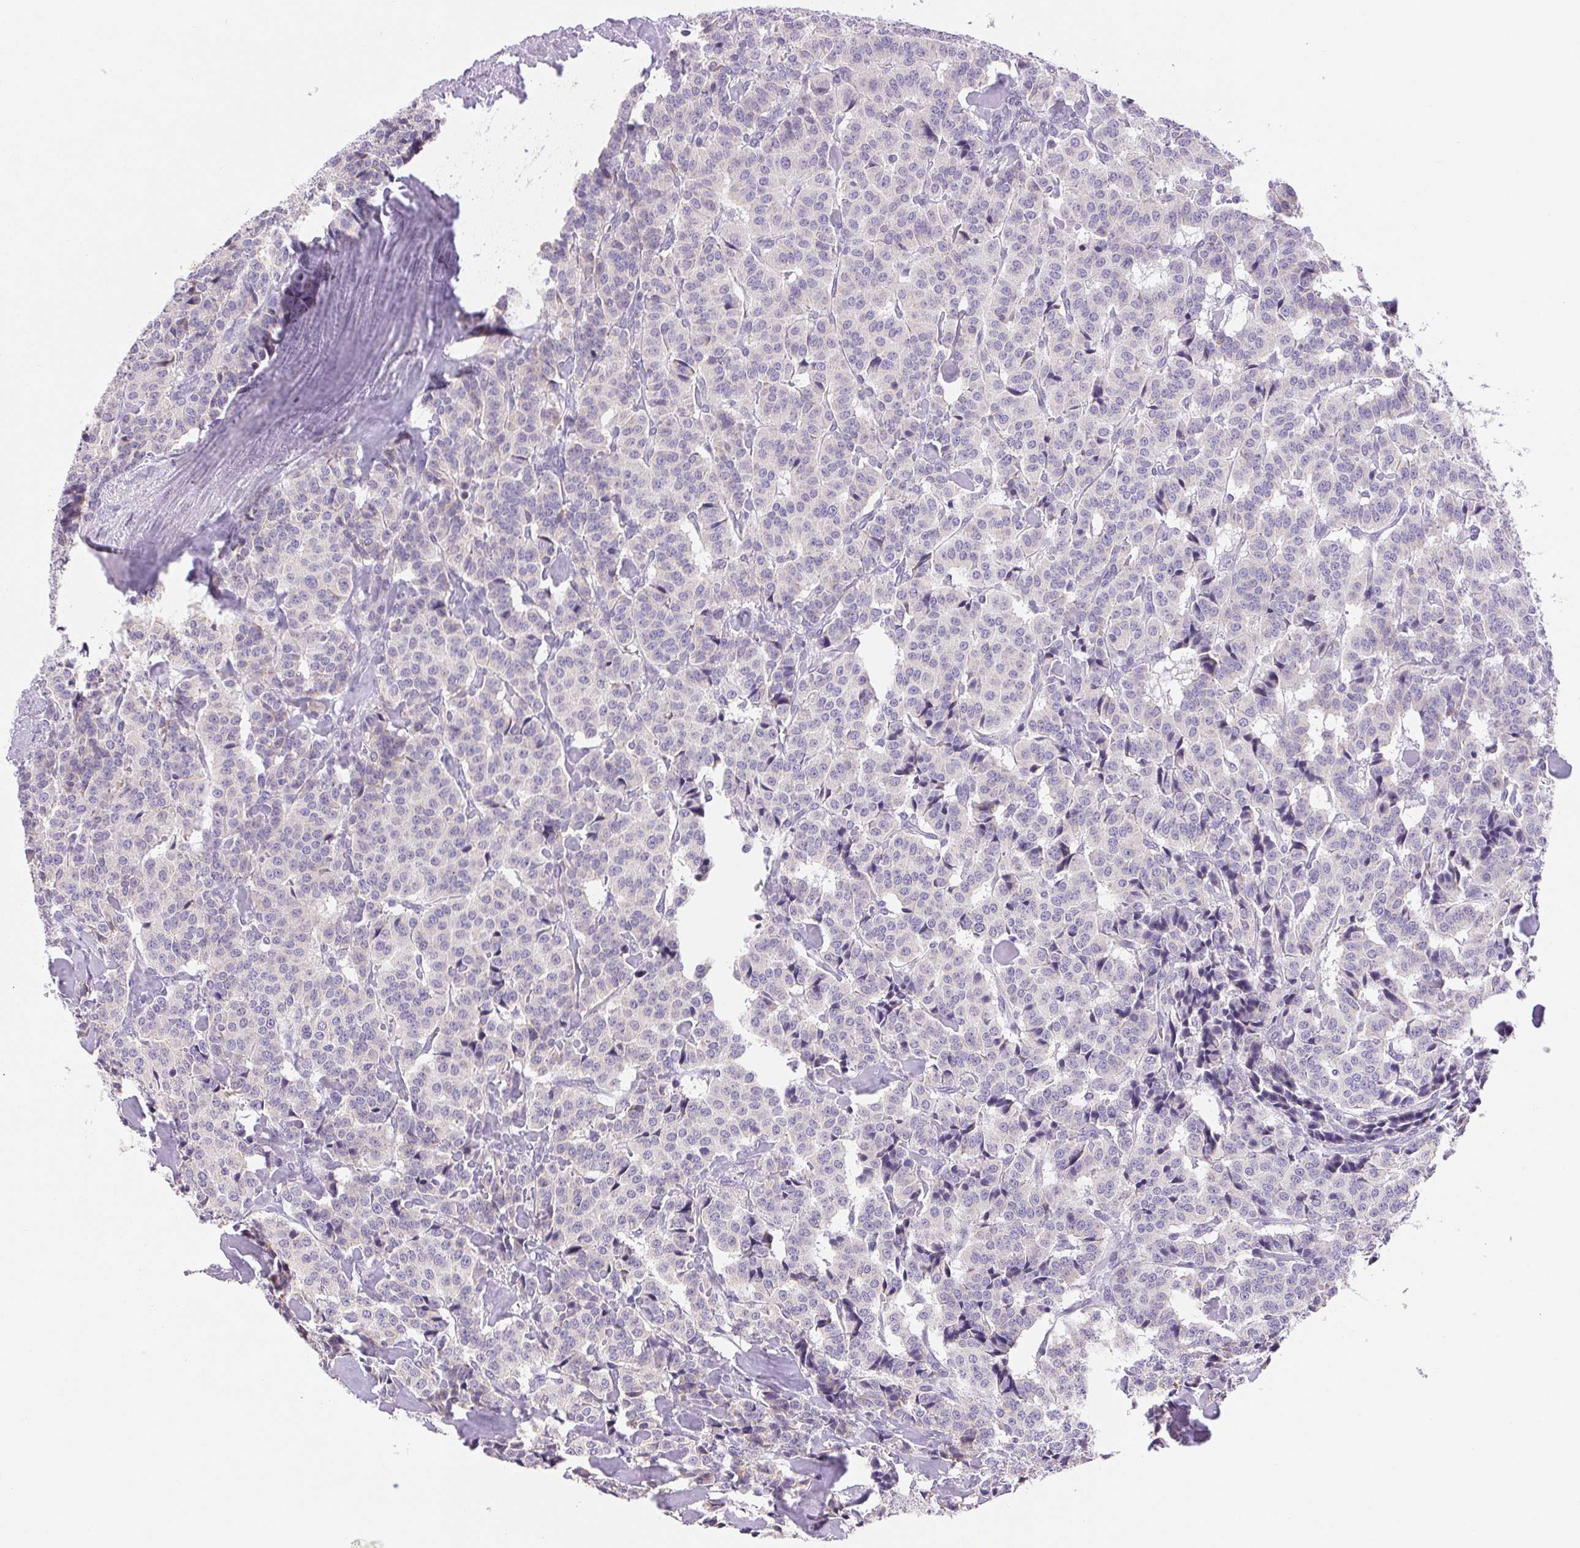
{"staining": {"intensity": "negative", "quantity": "none", "location": "none"}, "tissue": "carcinoid", "cell_type": "Tumor cells", "image_type": "cancer", "snomed": [{"axis": "morphology", "description": "Normal tissue, NOS"}, {"axis": "morphology", "description": "Carcinoid, malignant, NOS"}, {"axis": "topography", "description": "Lung"}], "caption": "Malignant carcinoid was stained to show a protein in brown. There is no significant positivity in tumor cells.", "gene": "ARHGAP11B", "patient": {"sex": "female", "age": 46}}